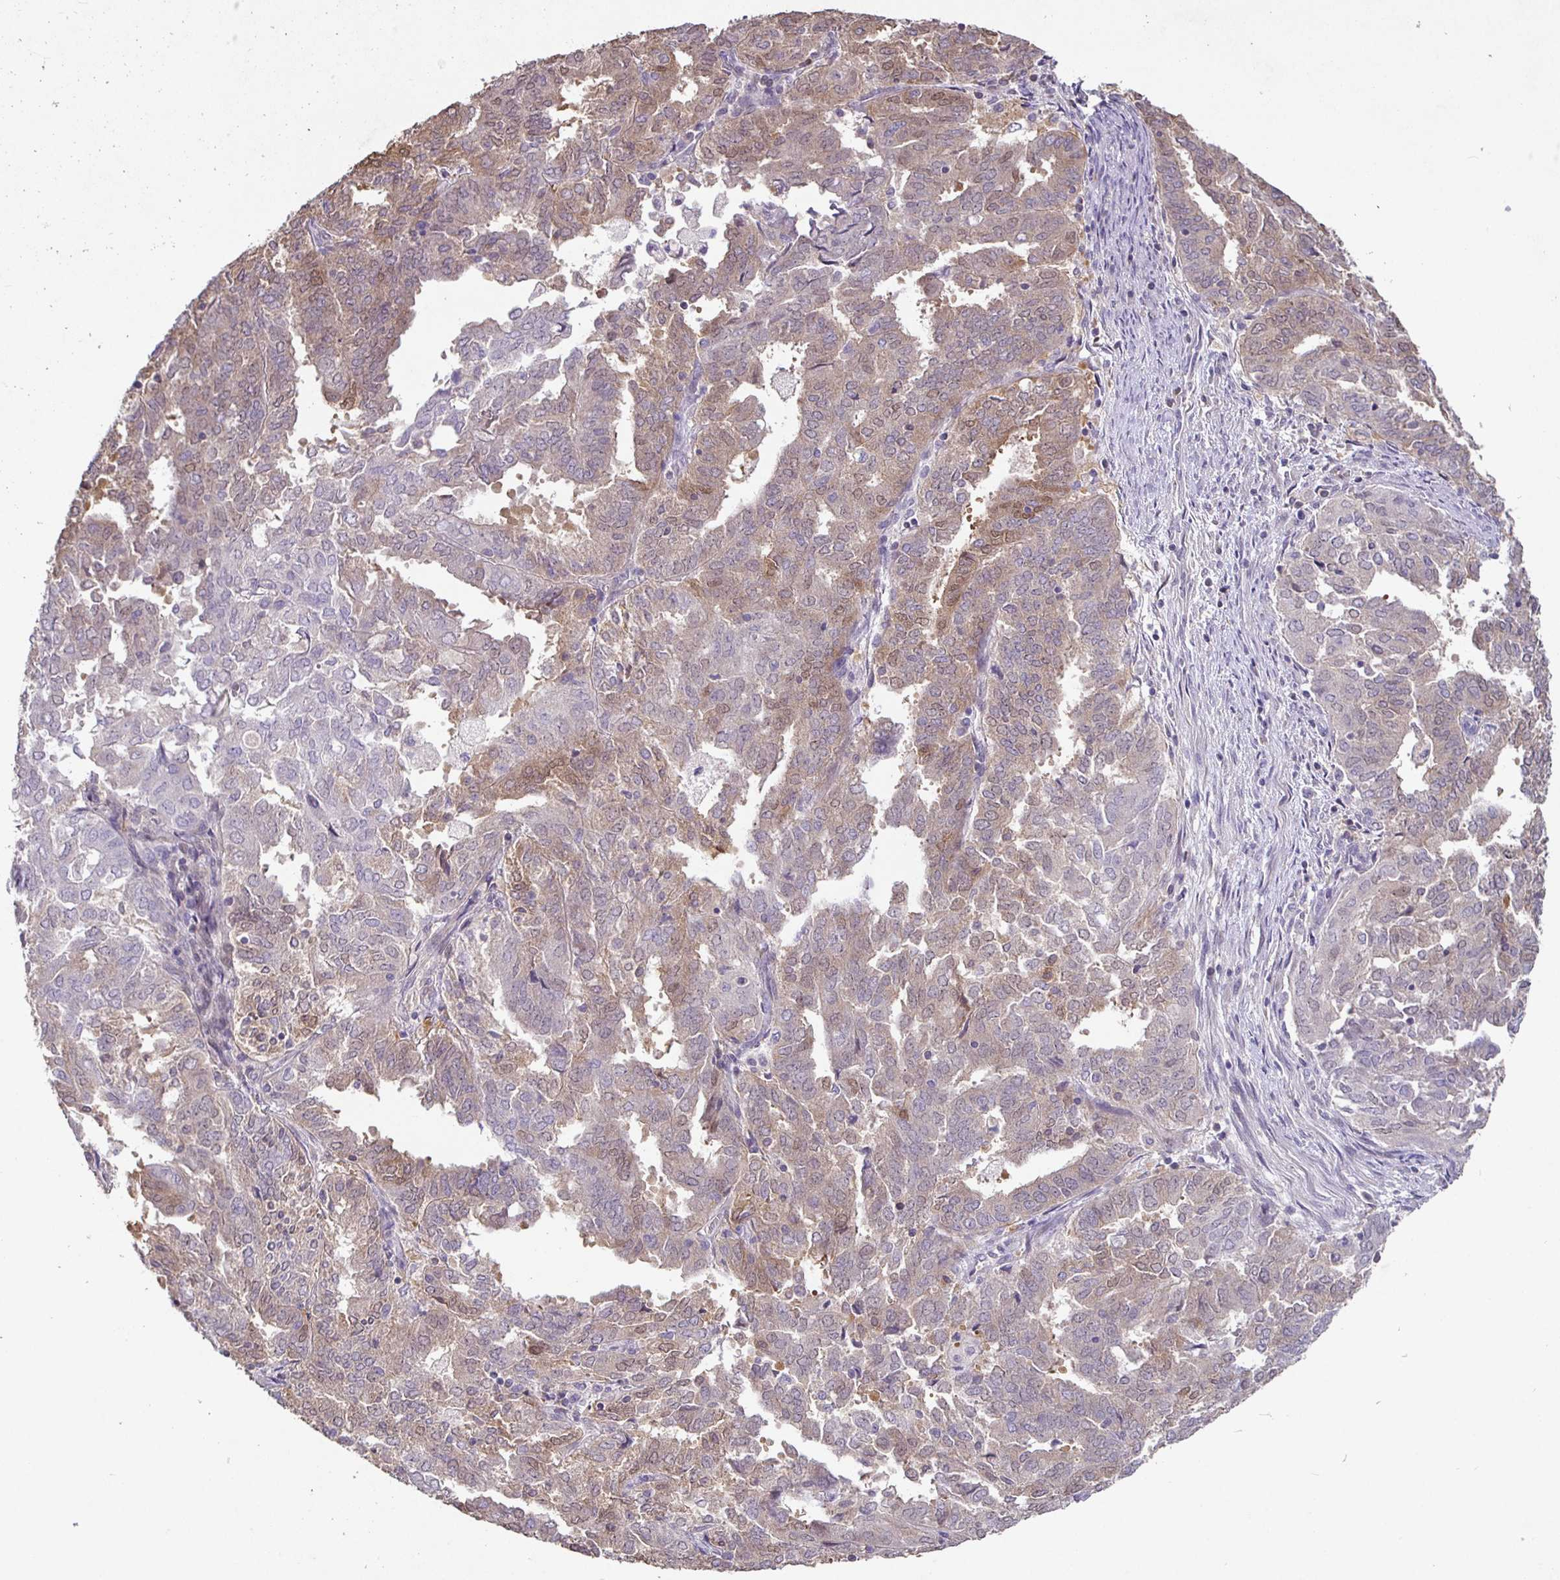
{"staining": {"intensity": "weak", "quantity": "25%-75%", "location": "cytoplasmic/membranous,nuclear"}, "tissue": "endometrial cancer", "cell_type": "Tumor cells", "image_type": "cancer", "snomed": [{"axis": "morphology", "description": "Adenocarcinoma, NOS"}, {"axis": "topography", "description": "Endometrium"}], "caption": "The immunohistochemical stain shows weak cytoplasmic/membranous and nuclear expression in tumor cells of adenocarcinoma (endometrial) tissue.", "gene": "SHISA4", "patient": {"sex": "female", "age": 72}}